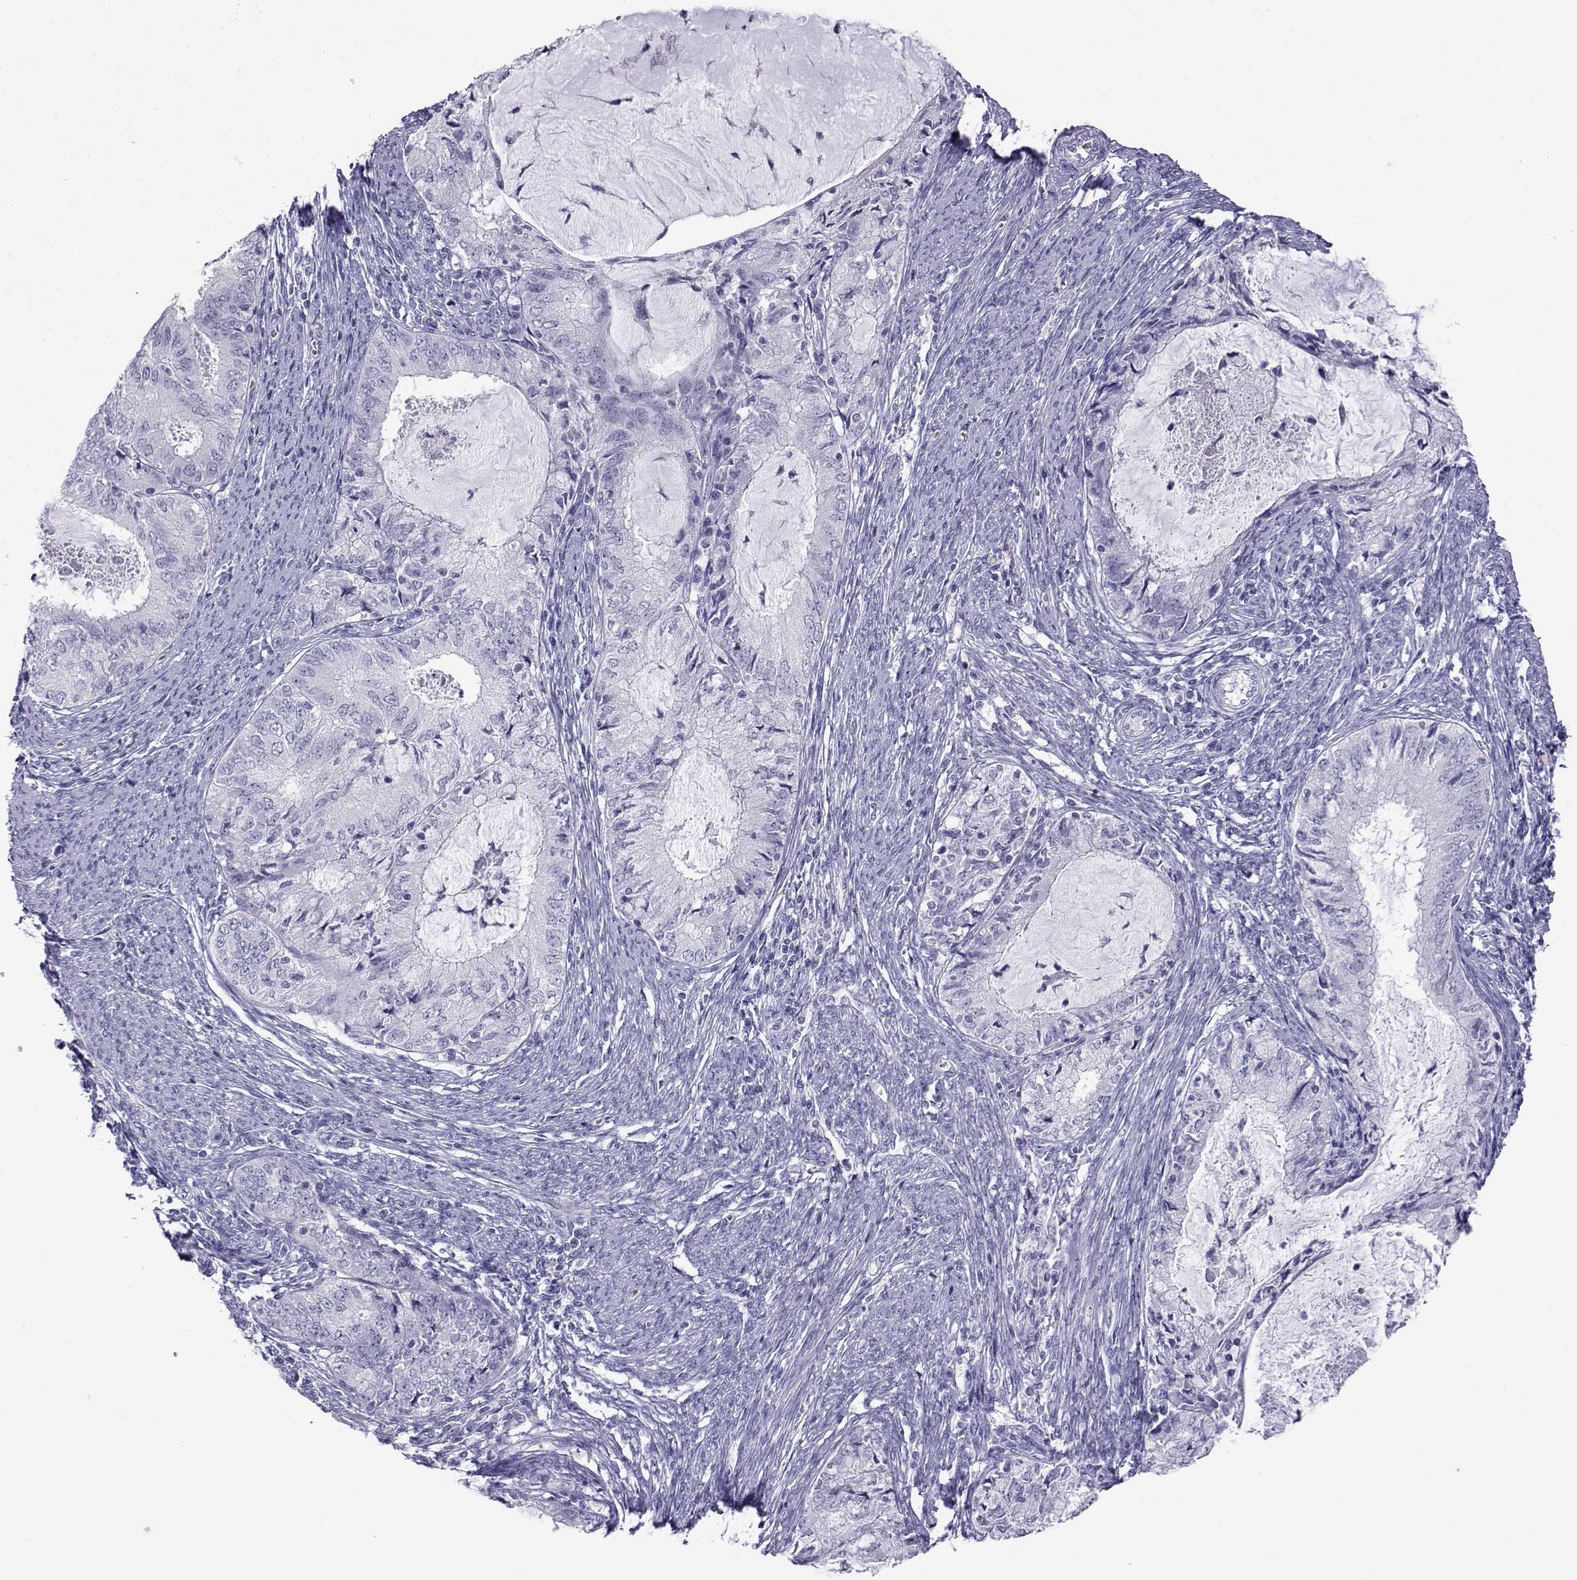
{"staining": {"intensity": "negative", "quantity": "none", "location": "none"}, "tissue": "endometrial cancer", "cell_type": "Tumor cells", "image_type": "cancer", "snomed": [{"axis": "morphology", "description": "Adenocarcinoma, NOS"}, {"axis": "topography", "description": "Endometrium"}], "caption": "A histopathology image of endometrial cancer (adenocarcinoma) stained for a protein exhibits no brown staining in tumor cells.", "gene": "ACTL7A", "patient": {"sex": "female", "age": 57}}